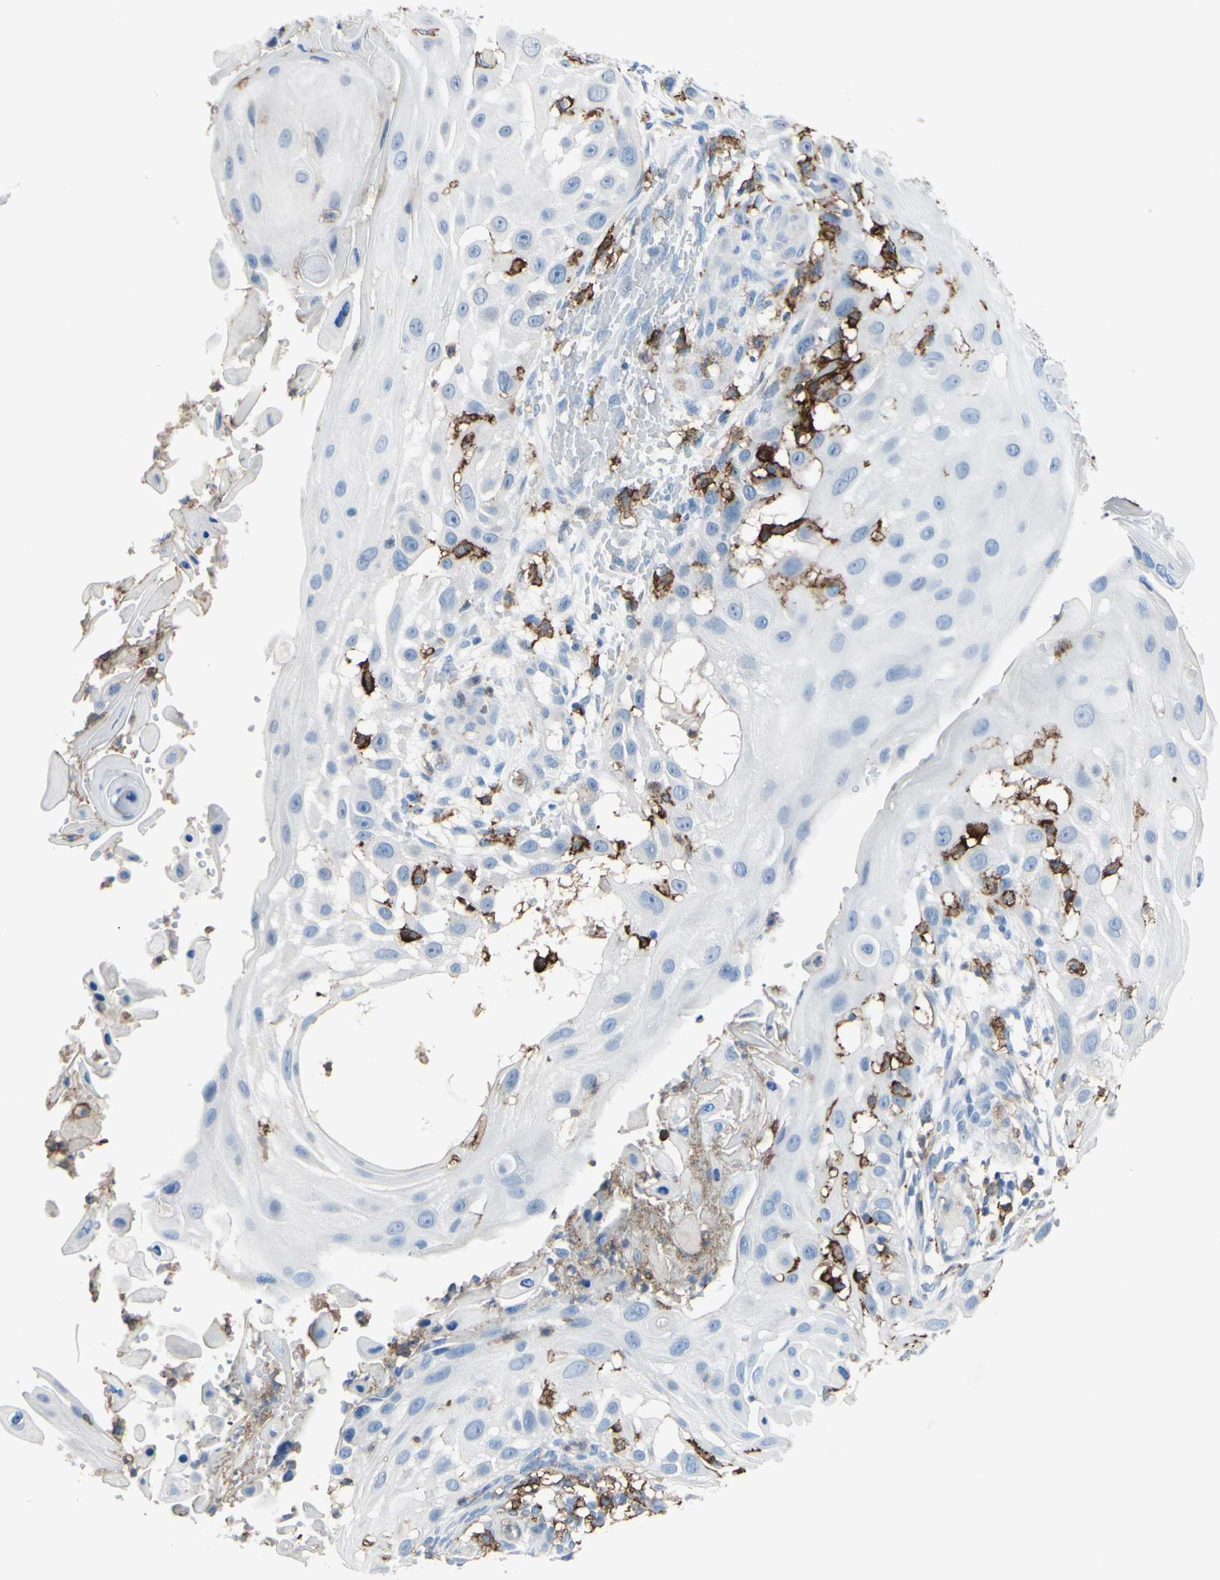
{"staining": {"intensity": "negative", "quantity": "none", "location": "none"}, "tissue": "skin cancer", "cell_type": "Tumor cells", "image_type": "cancer", "snomed": [{"axis": "morphology", "description": "Squamous cell carcinoma, NOS"}, {"axis": "topography", "description": "Skin"}], "caption": "Immunohistochemistry histopathology image of neoplastic tissue: human skin cancer (squamous cell carcinoma) stained with DAB (3,3'-diaminobenzidine) demonstrates no significant protein staining in tumor cells. (IHC, brightfield microscopy, high magnification).", "gene": "FCGR2A", "patient": {"sex": "female", "age": 44}}